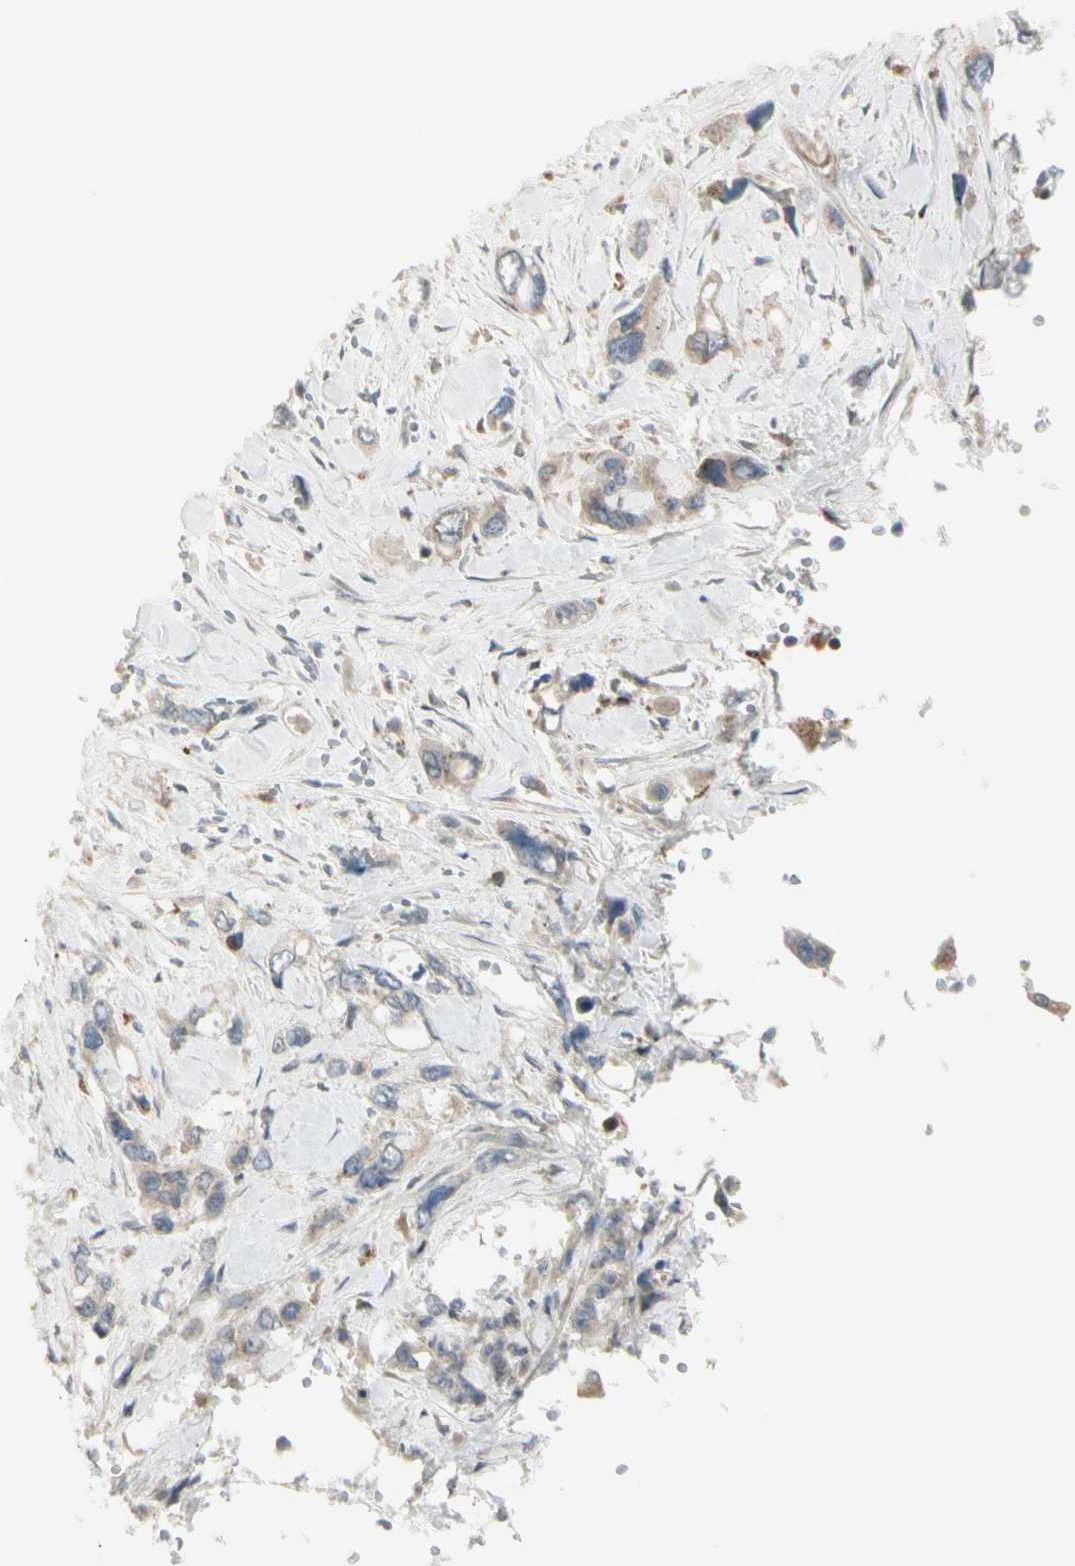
{"staining": {"intensity": "weak", "quantity": "<25%", "location": "cytoplasmic/membranous"}, "tissue": "pancreatic cancer", "cell_type": "Tumor cells", "image_type": "cancer", "snomed": [{"axis": "morphology", "description": "Adenocarcinoma, NOS"}, {"axis": "topography", "description": "Pancreas"}], "caption": "Image shows no protein expression in tumor cells of pancreatic cancer tissue.", "gene": "NDFIP1", "patient": {"sex": "male", "age": 46}}